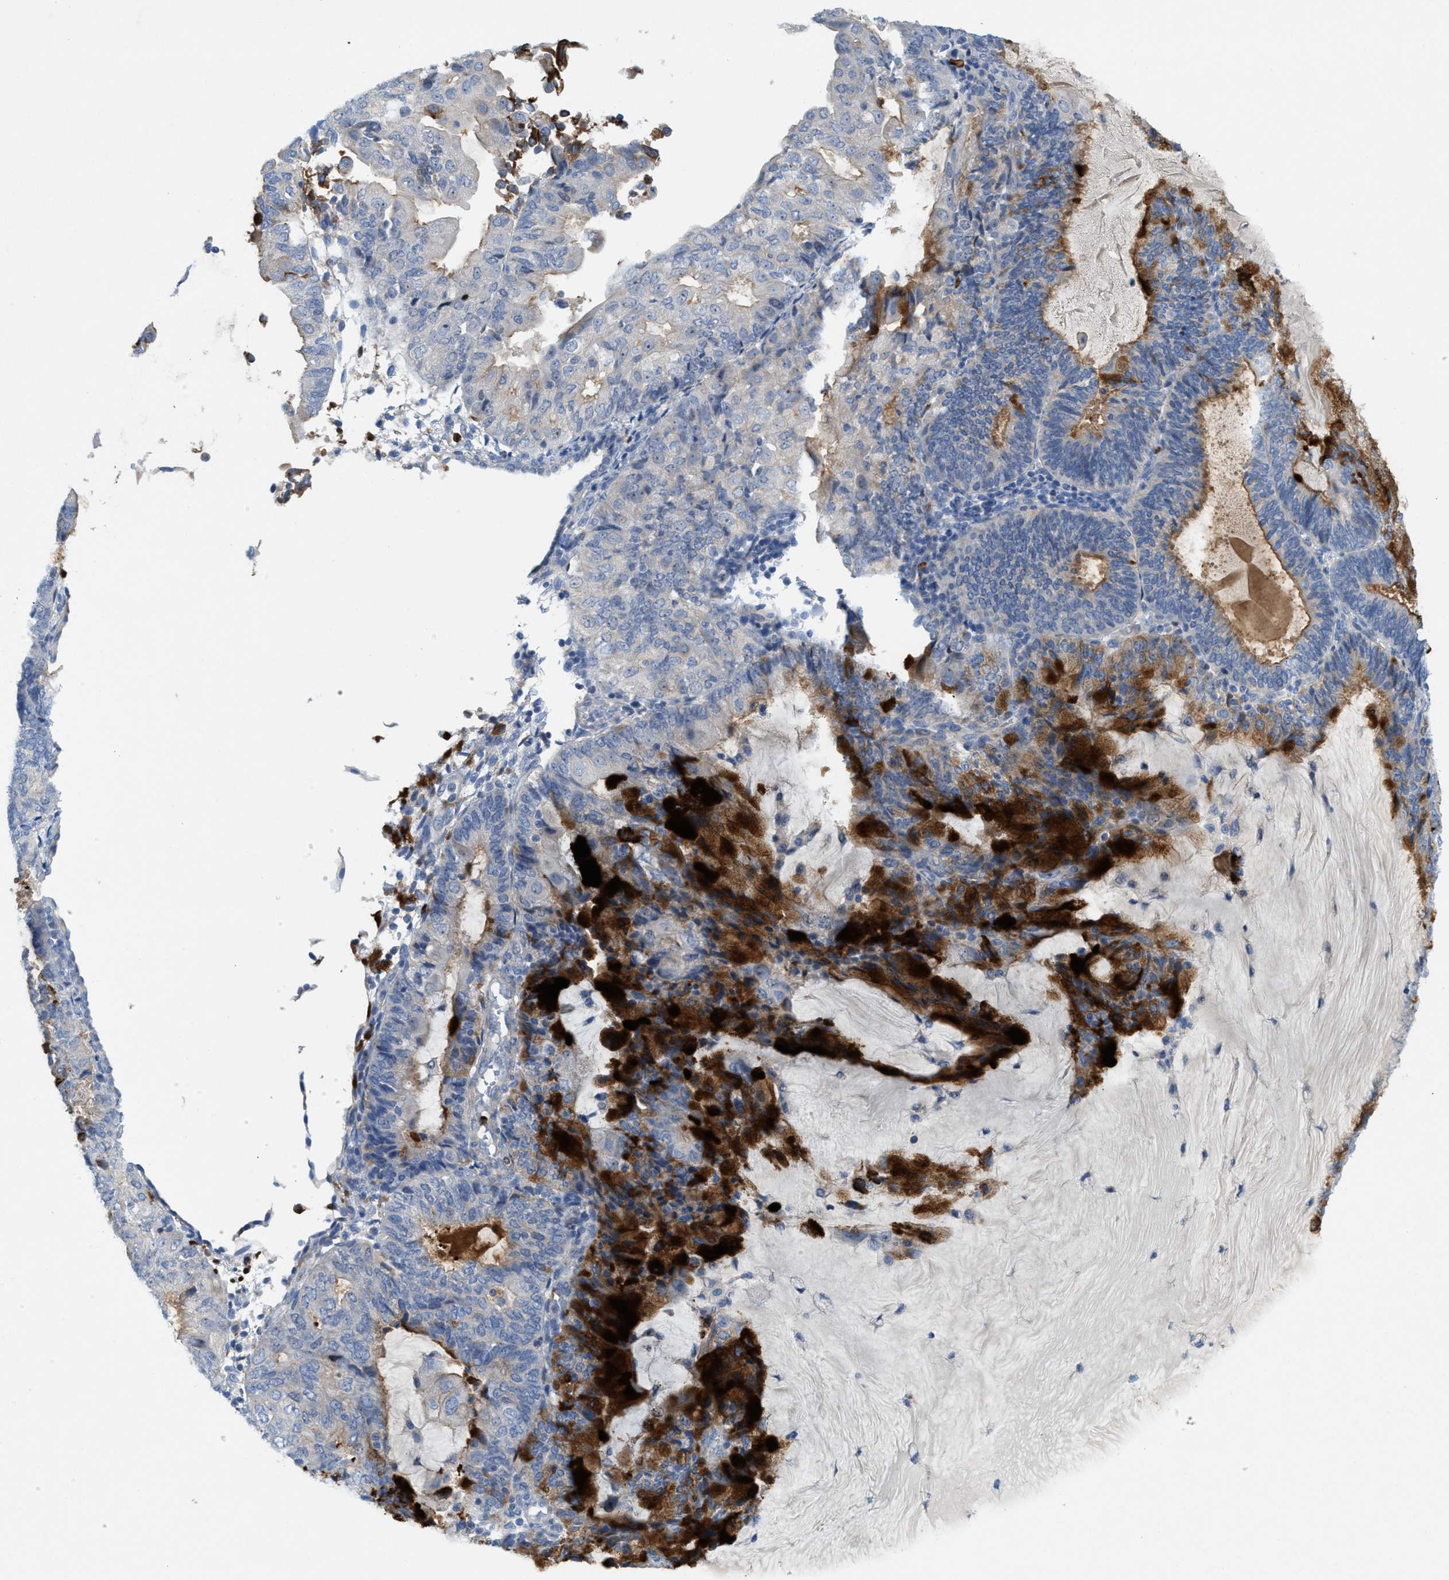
{"staining": {"intensity": "moderate", "quantity": "<25%", "location": "cytoplasmic/membranous"}, "tissue": "endometrial cancer", "cell_type": "Tumor cells", "image_type": "cancer", "snomed": [{"axis": "morphology", "description": "Adenocarcinoma, NOS"}, {"axis": "topography", "description": "Endometrium"}], "caption": "Immunohistochemistry (IHC) histopathology image of human adenocarcinoma (endometrial) stained for a protein (brown), which displays low levels of moderate cytoplasmic/membranous positivity in approximately <25% of tumor cells.", "gene": "CMTM1", "patient": {"sex": "female", "age": 81}}